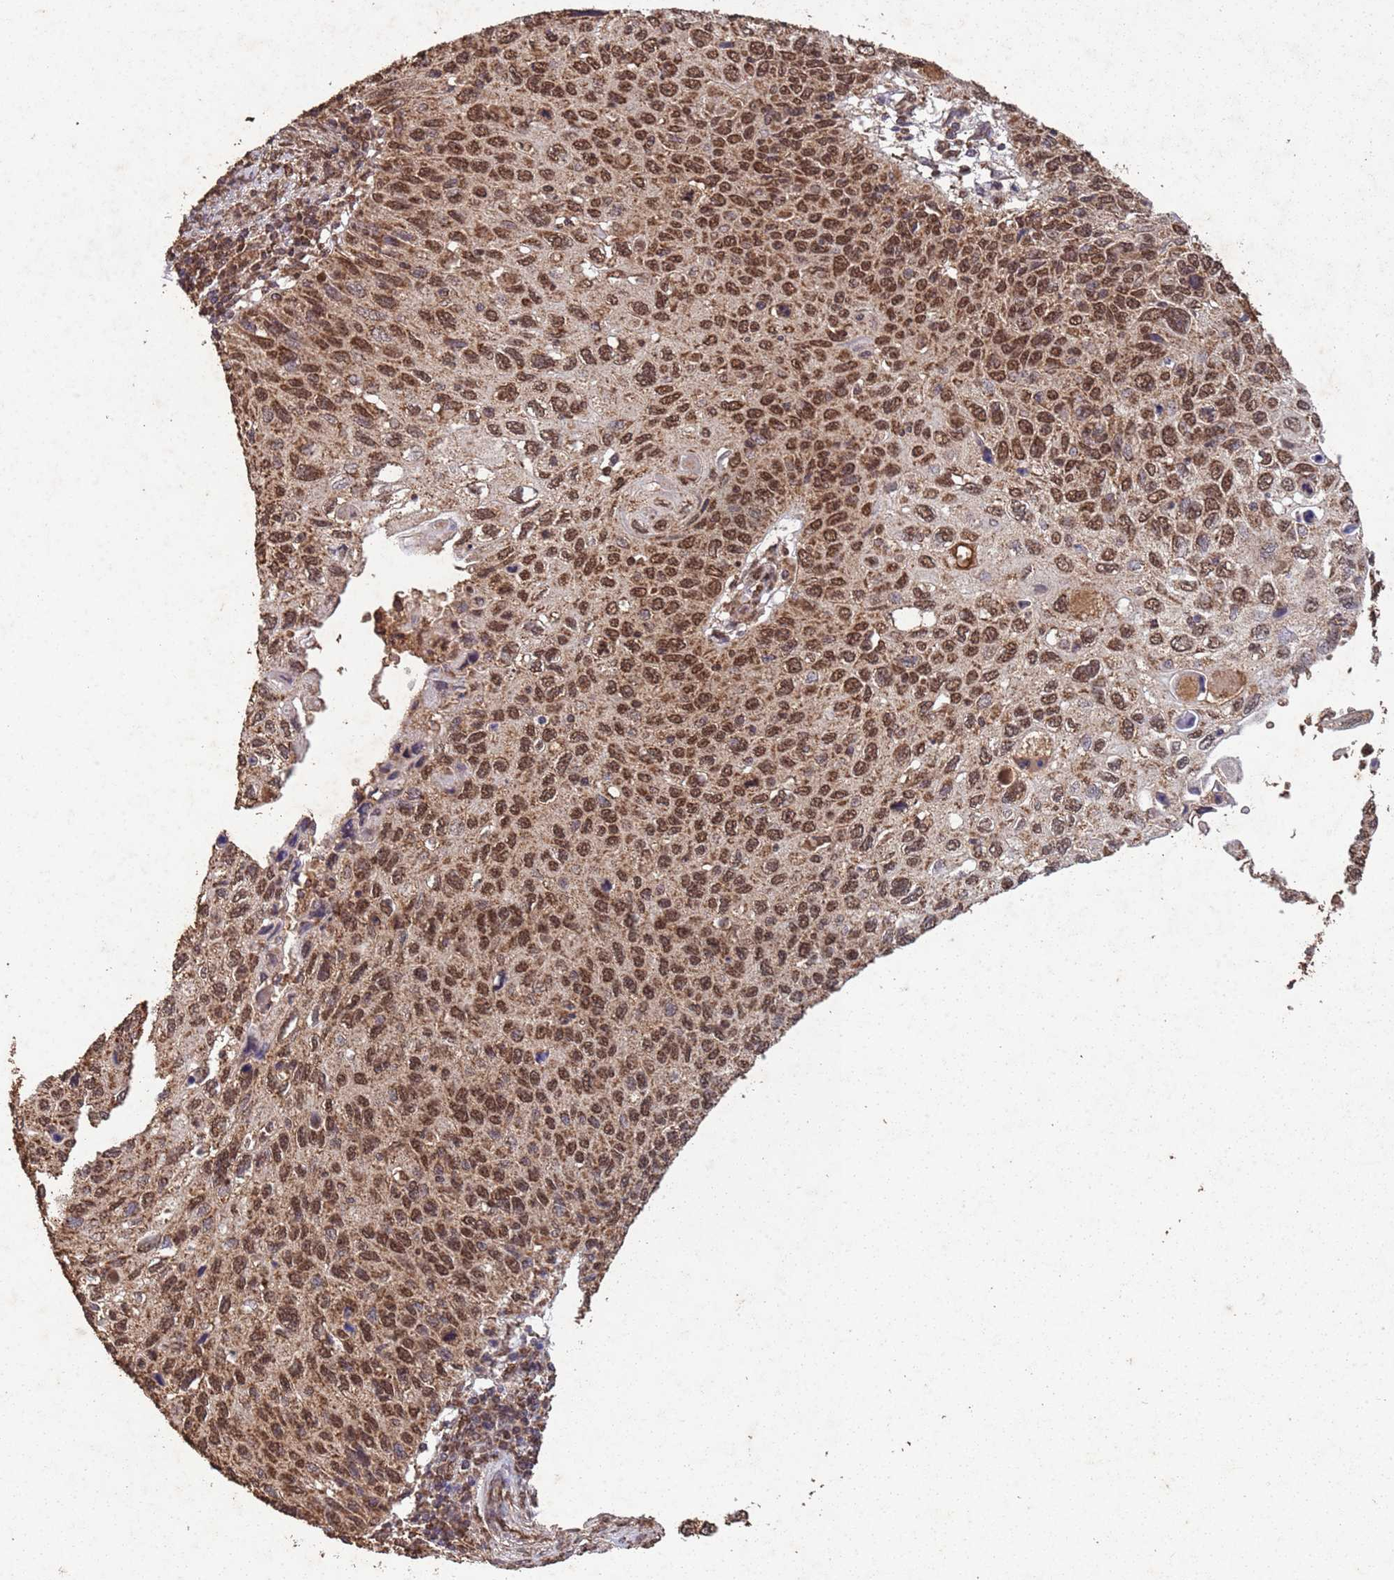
{"staining": {"intensity": "moderate", "quantity": ">75%", "location": "cytoplasmic/membranous,nuclear"}, "tissue": "cervical cancer", "cell_type": "Tumor cells", "image_type": "cancer", "snomed": [{"axis": "morphology", "description": "Squamous cell carcinoma, NOS"}, {"axis": "topography", "description": "Cervix"}], "caption": "An image of human cervical cancer stained for a protein reveals moderate cytoplasmic/membranous and nuclear brown staining in tumor cells. (IHC, brightfield microscopy, high magnification).", "gene": "HDAC10", "patient": {"sex": "female", "age": 70}}